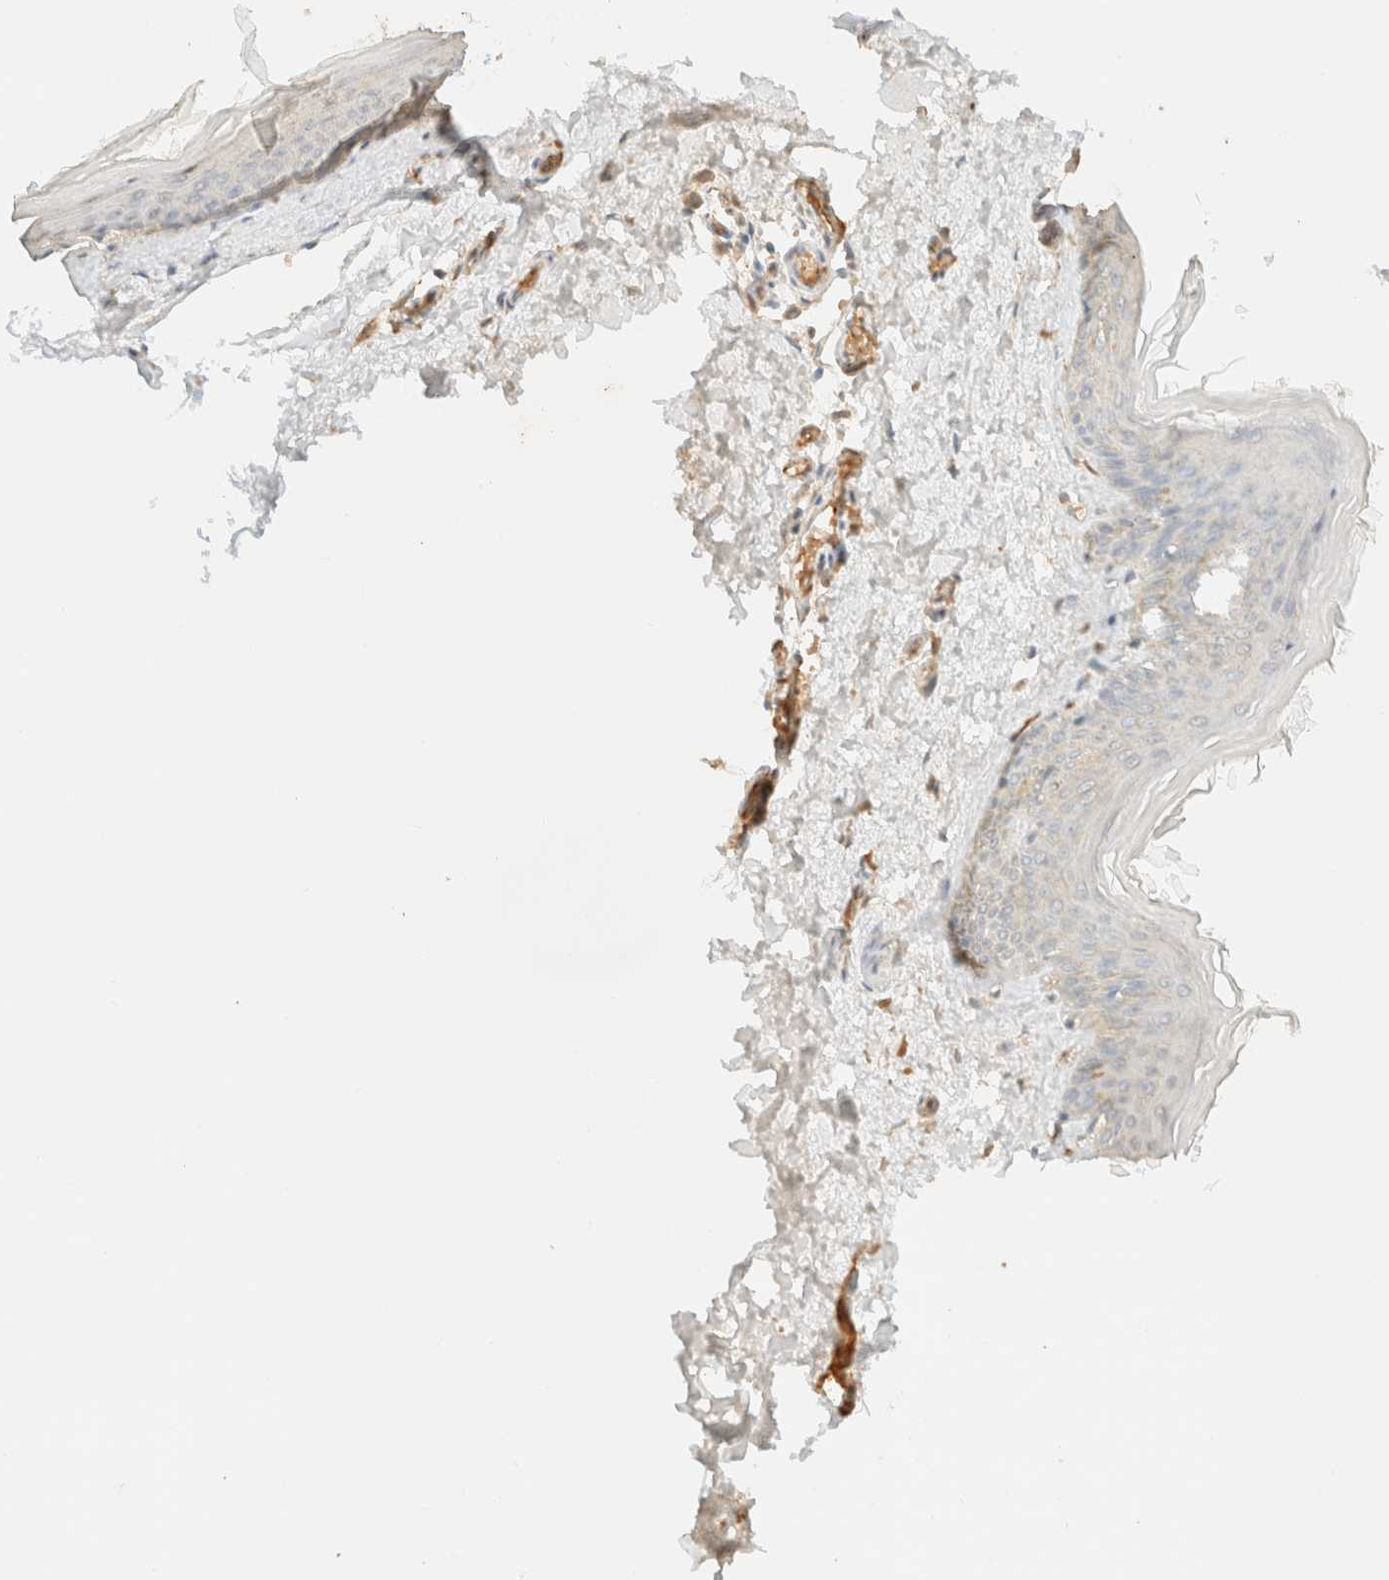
{"staining": {"intensity": "negative", "quantity": "none", "location": "none"}, "tissue": "skin", "cell_type": "Fibroblasts", "image_type": "normal", "snomed": [{"axis": "morphology", "description": "Normal tissue, NOS"}, {"axis": "topography", "description": "Skin"}], "caption": "Fibroblasts are negative for brown protein staining in unremarkable skin. (Immunohistochemistry (ihc), brightfield microscopy, high magnification).", "gene": "SPARCL1", "patient": {"sex": "female", "age": 27}}